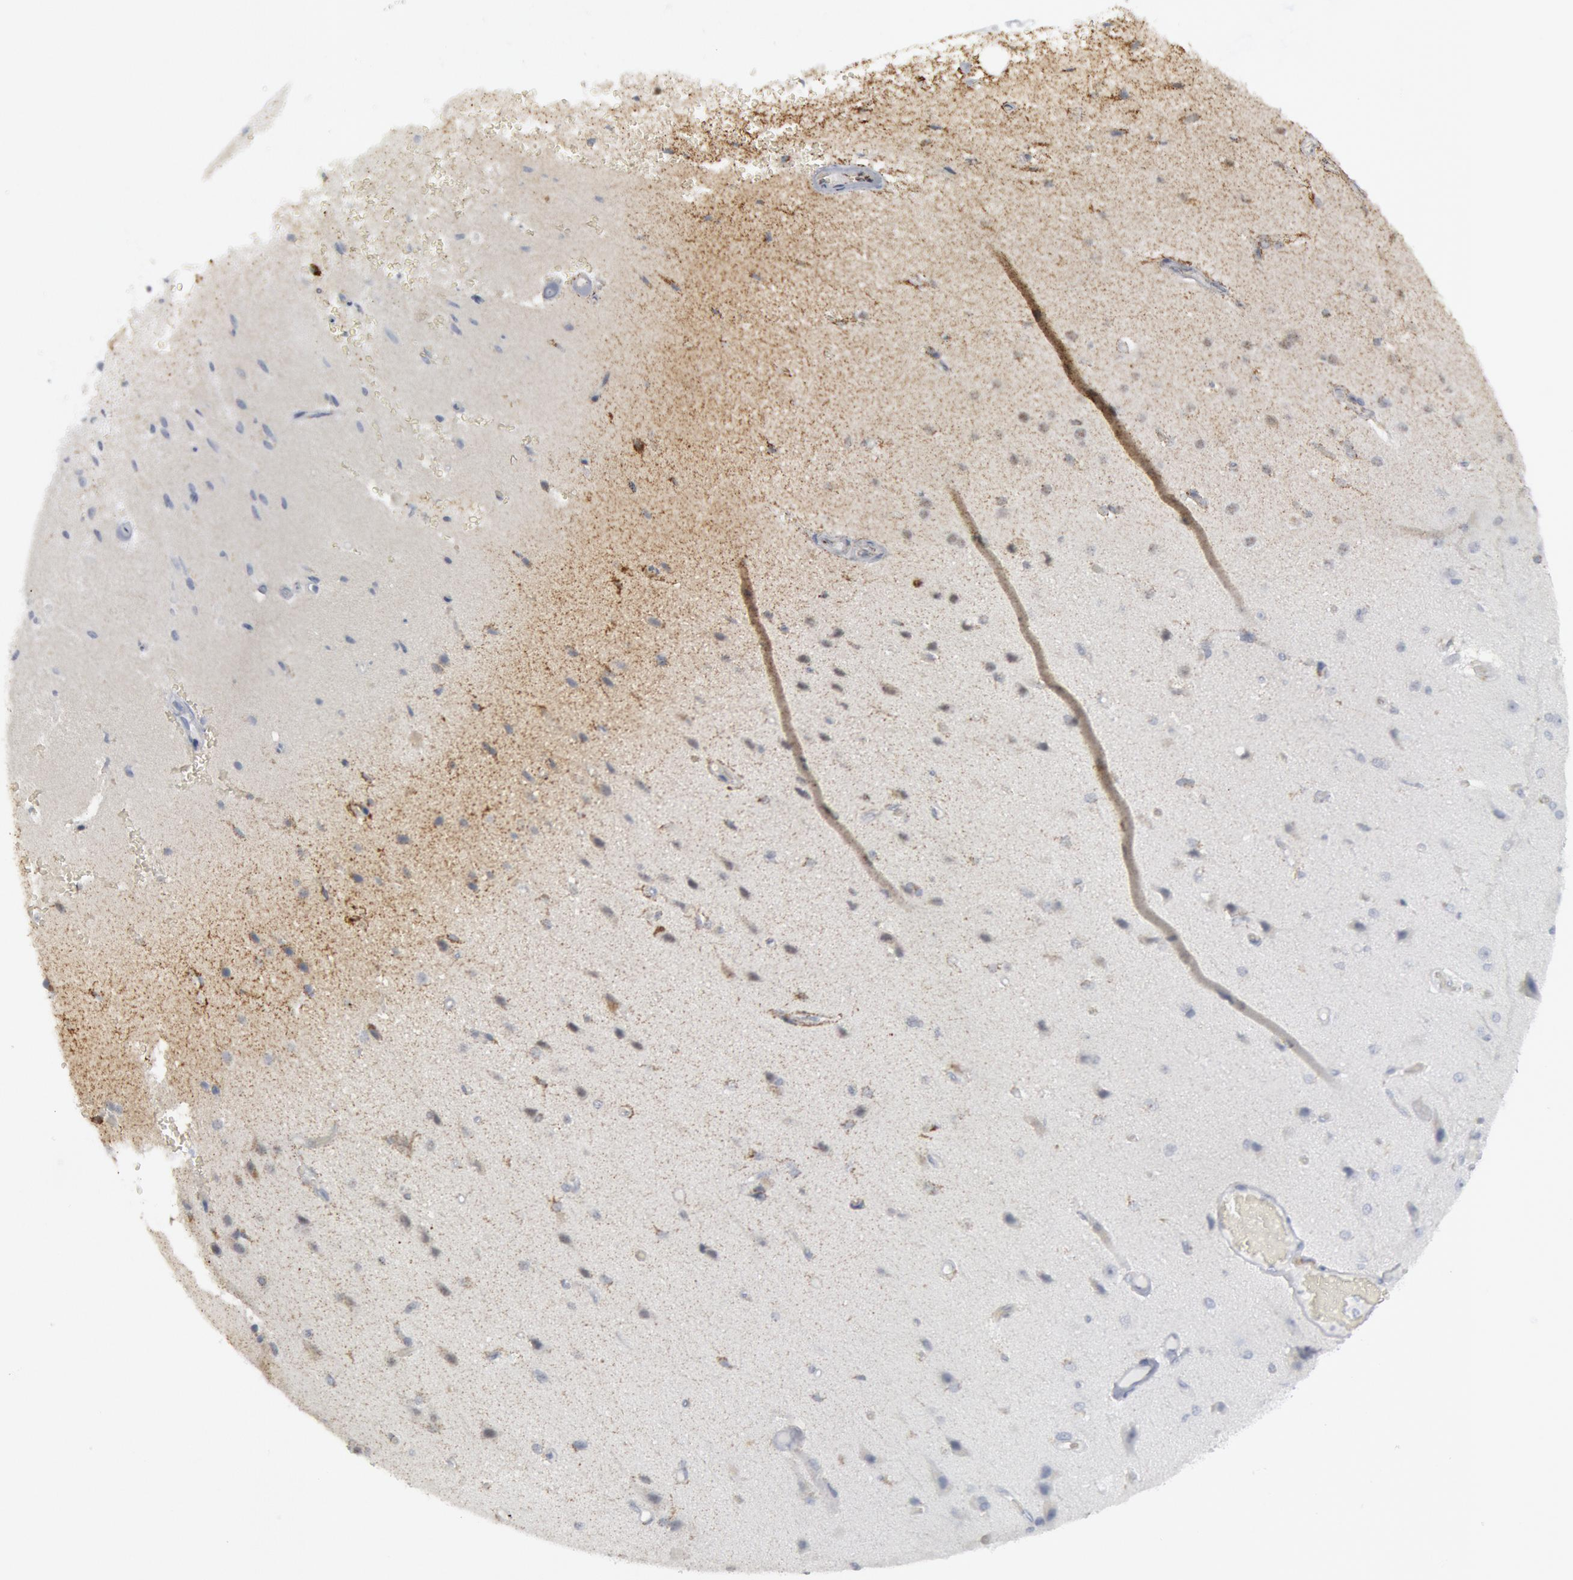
{"staining": {"intensity": "moderate", "quantity": "25%-75%", "location": "cytoplasmic/membranous"}, "tissue": "cerebral cortex", "cell_type": "Endothelial cells", "image_type": "normal", "snomed": [{"axis": "morphology", "description": "Normal tissue, NOS"}, {"axis": "morphology", "description": "Glioma, malignant, High grade"}, {"axis": "topography", "description": "Cerebral cortex"}], "caption": "Benign cerebral cortex reveals moderate cytoplasmic/membranous positivity in about 25%-75% of endothelial cells.", "gene": "CASP9", "patient": {"sex": "male", "age": 77}}